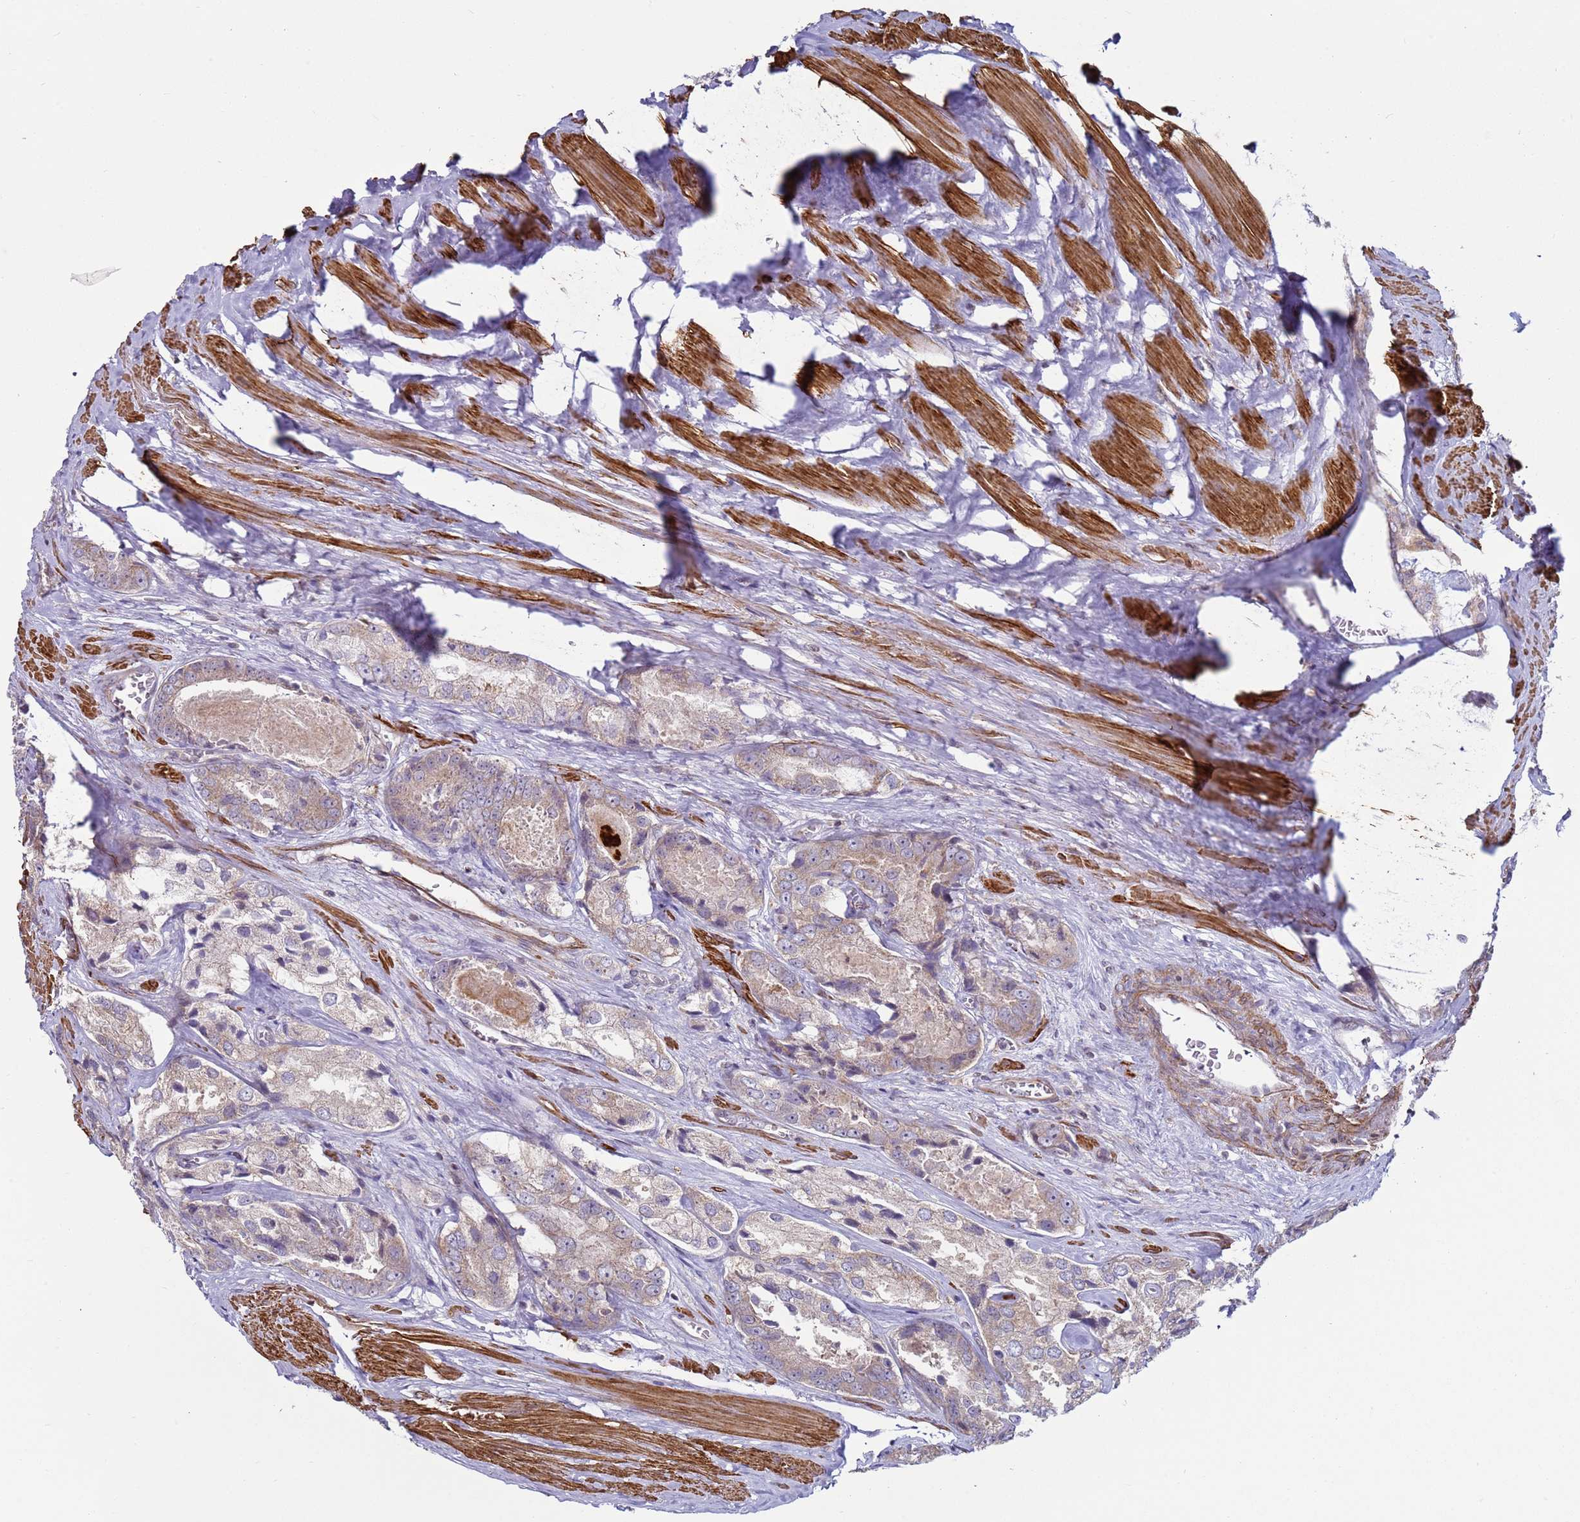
{"staining": {"intensity": "weak", "quantity": ">75%", "location": "cytoplasmic/membranous"}, "tissue": "prostate cancer", "cell_type": "Tumor cells", "image_type": "cancer", "snomed": [{"axis": "morphology", "description": "Adenocarcinoma, Low grade"}, {"axis": "topography", "description": "Prostate"}], "caption": "Immunohistochemistry (IHC) histopathology image of low-grade adenocarcinoma (prostate) stained for a protein (brown), which demonstrates low levels of weak cytoplasmic/membranous staining in about >75% of tumor cells.", "gene": "SNAPC4", "patient": {"sex": "male", "age": 68}}